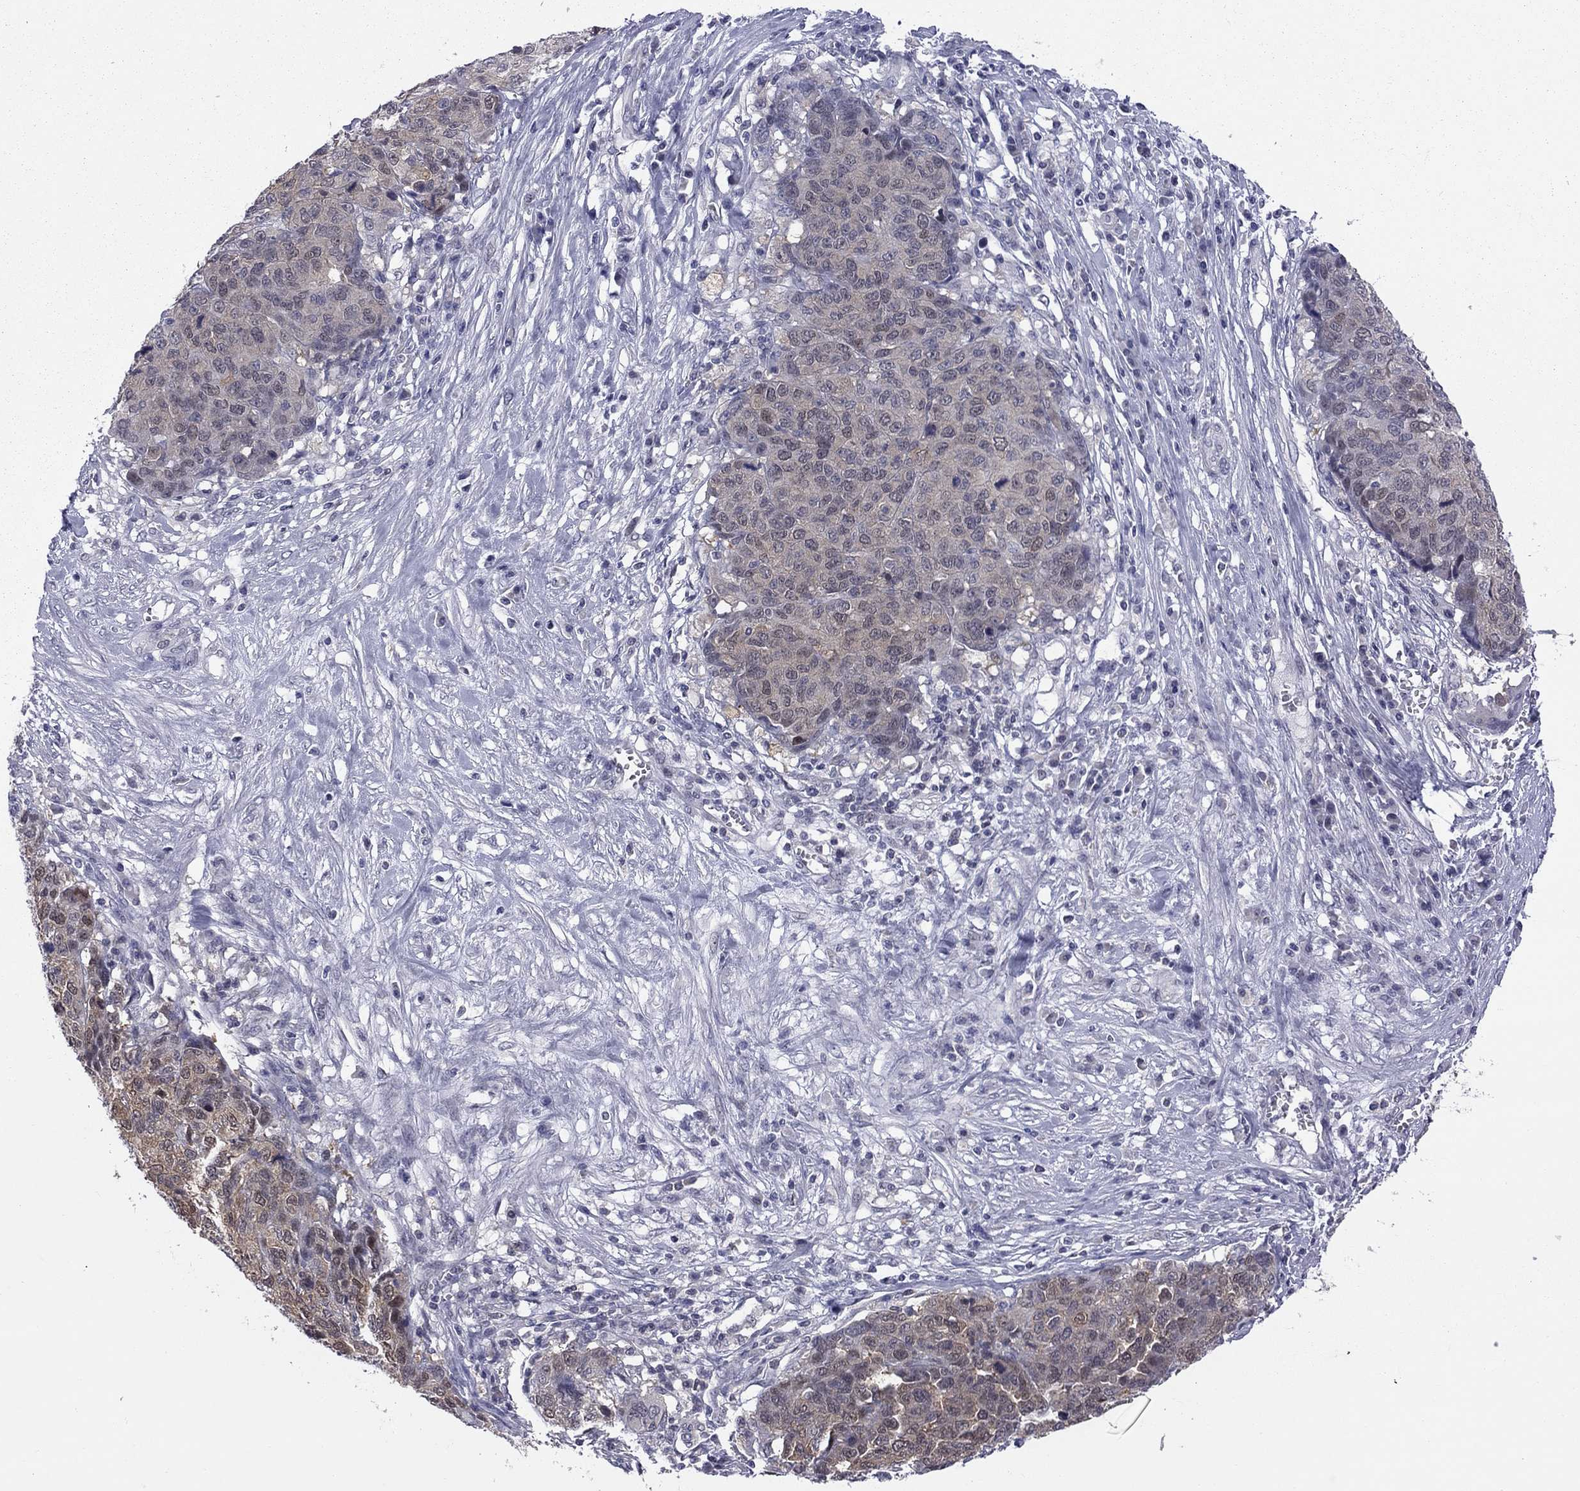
{"staining": {"intensity": "weak", "quantity": "<25%", "location": "cytoplasmic/membranous"}, "tissue": "ovarian cancer", "cell_type": "Tumor cells", "image_type": "cancer", "snomed": [{"axis": "morphology", "description": "Cystadenocarcinoma, serous, NOS"}, {"axis": "topography", "description": "Ovary"}], "caption": "Immunohistochemistry of human ovarian serous cystadenocarcinoma exhibits no positivity in tumor cells.", "gene": "POU5F2", "patient": {"sex": "female", "age": 87}}